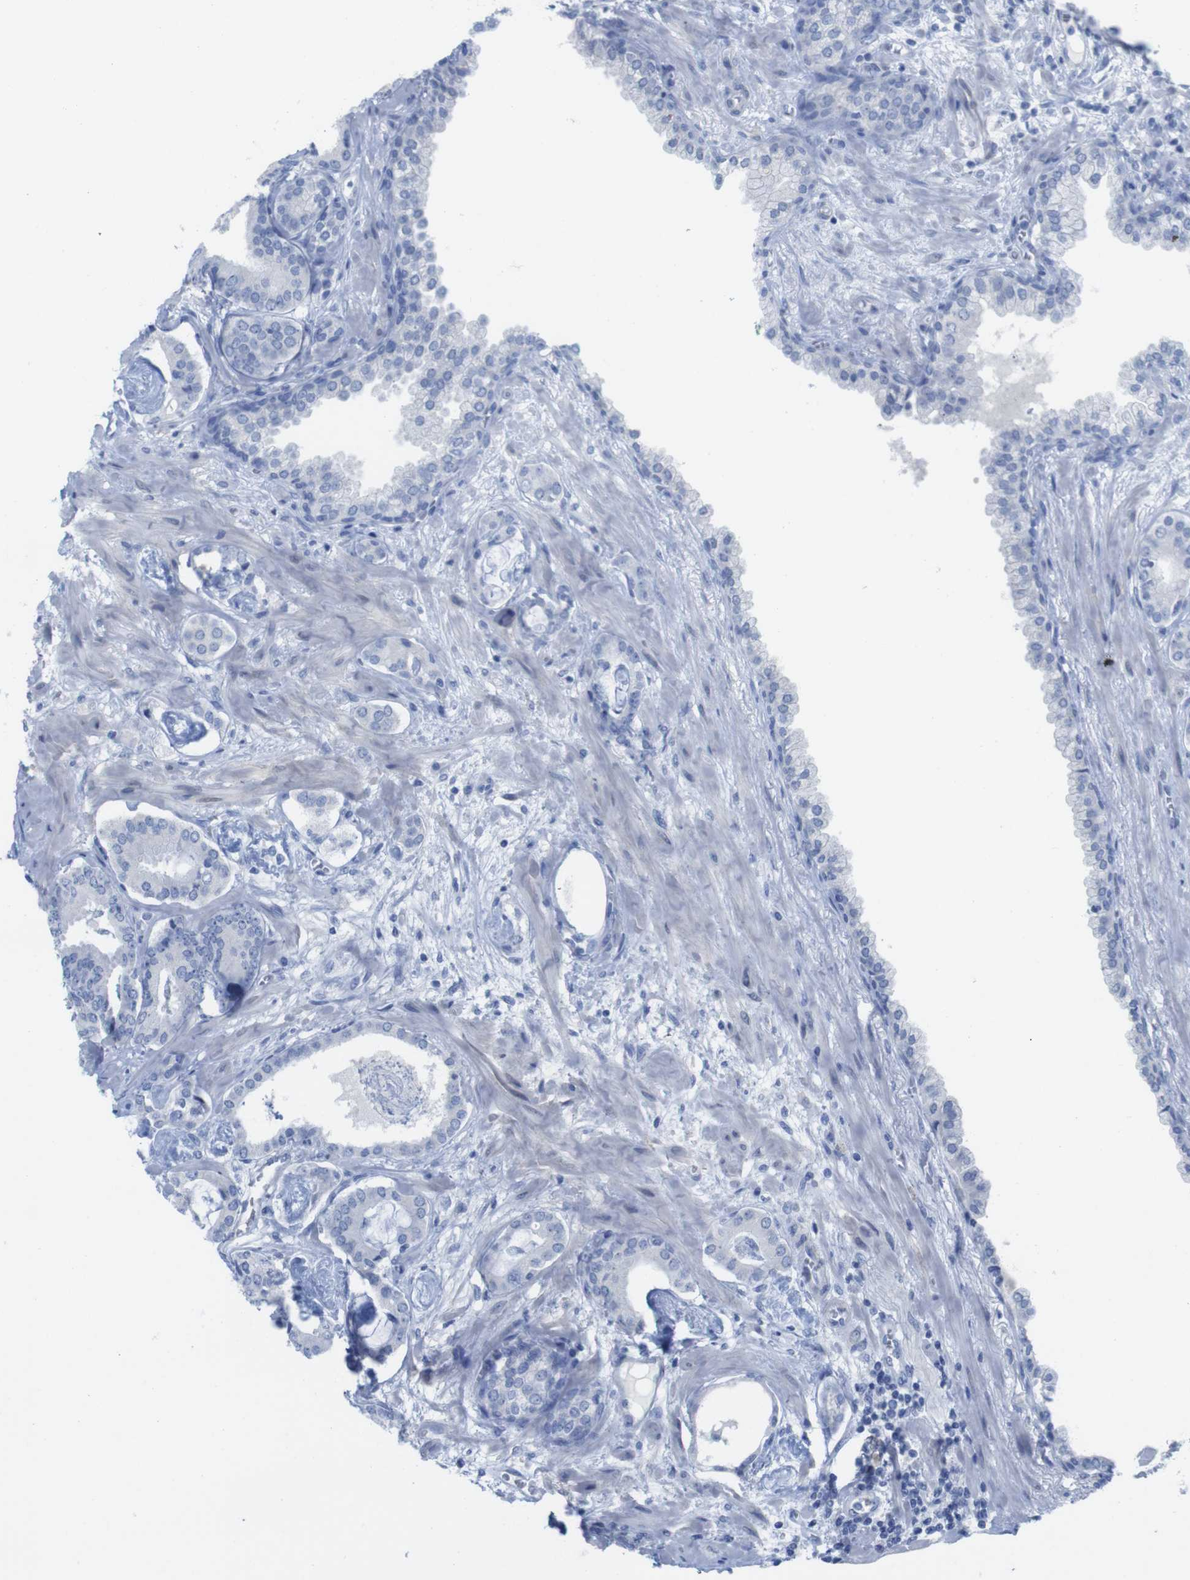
{"staining": {"intensity": "negative", "quantity": "none", "location": "none"}, "tissue": "prostate cancer", "cell_type": "Tumor cells", "image_type": "cancer", "snomed": [{"axis": "morphology", "description": "Adenocarcinoma, Low grade"}, {"axis": "topography", "description": "Prostate"}], "caption": "The immunohistochemistry histopathology image has no significant expression in tumor cells of prostate cancer (adenocarcinoma (low-grade)) tissue. The staining was performed using DAB (3,3'-diaminobenzidine) to visualize the protein expression in brown, while the nuclei were stained in blue with hematoxylin (Magnification: 20x).", "gene": "PNMA1", "patient": {"sex": "male", "age": 53}}